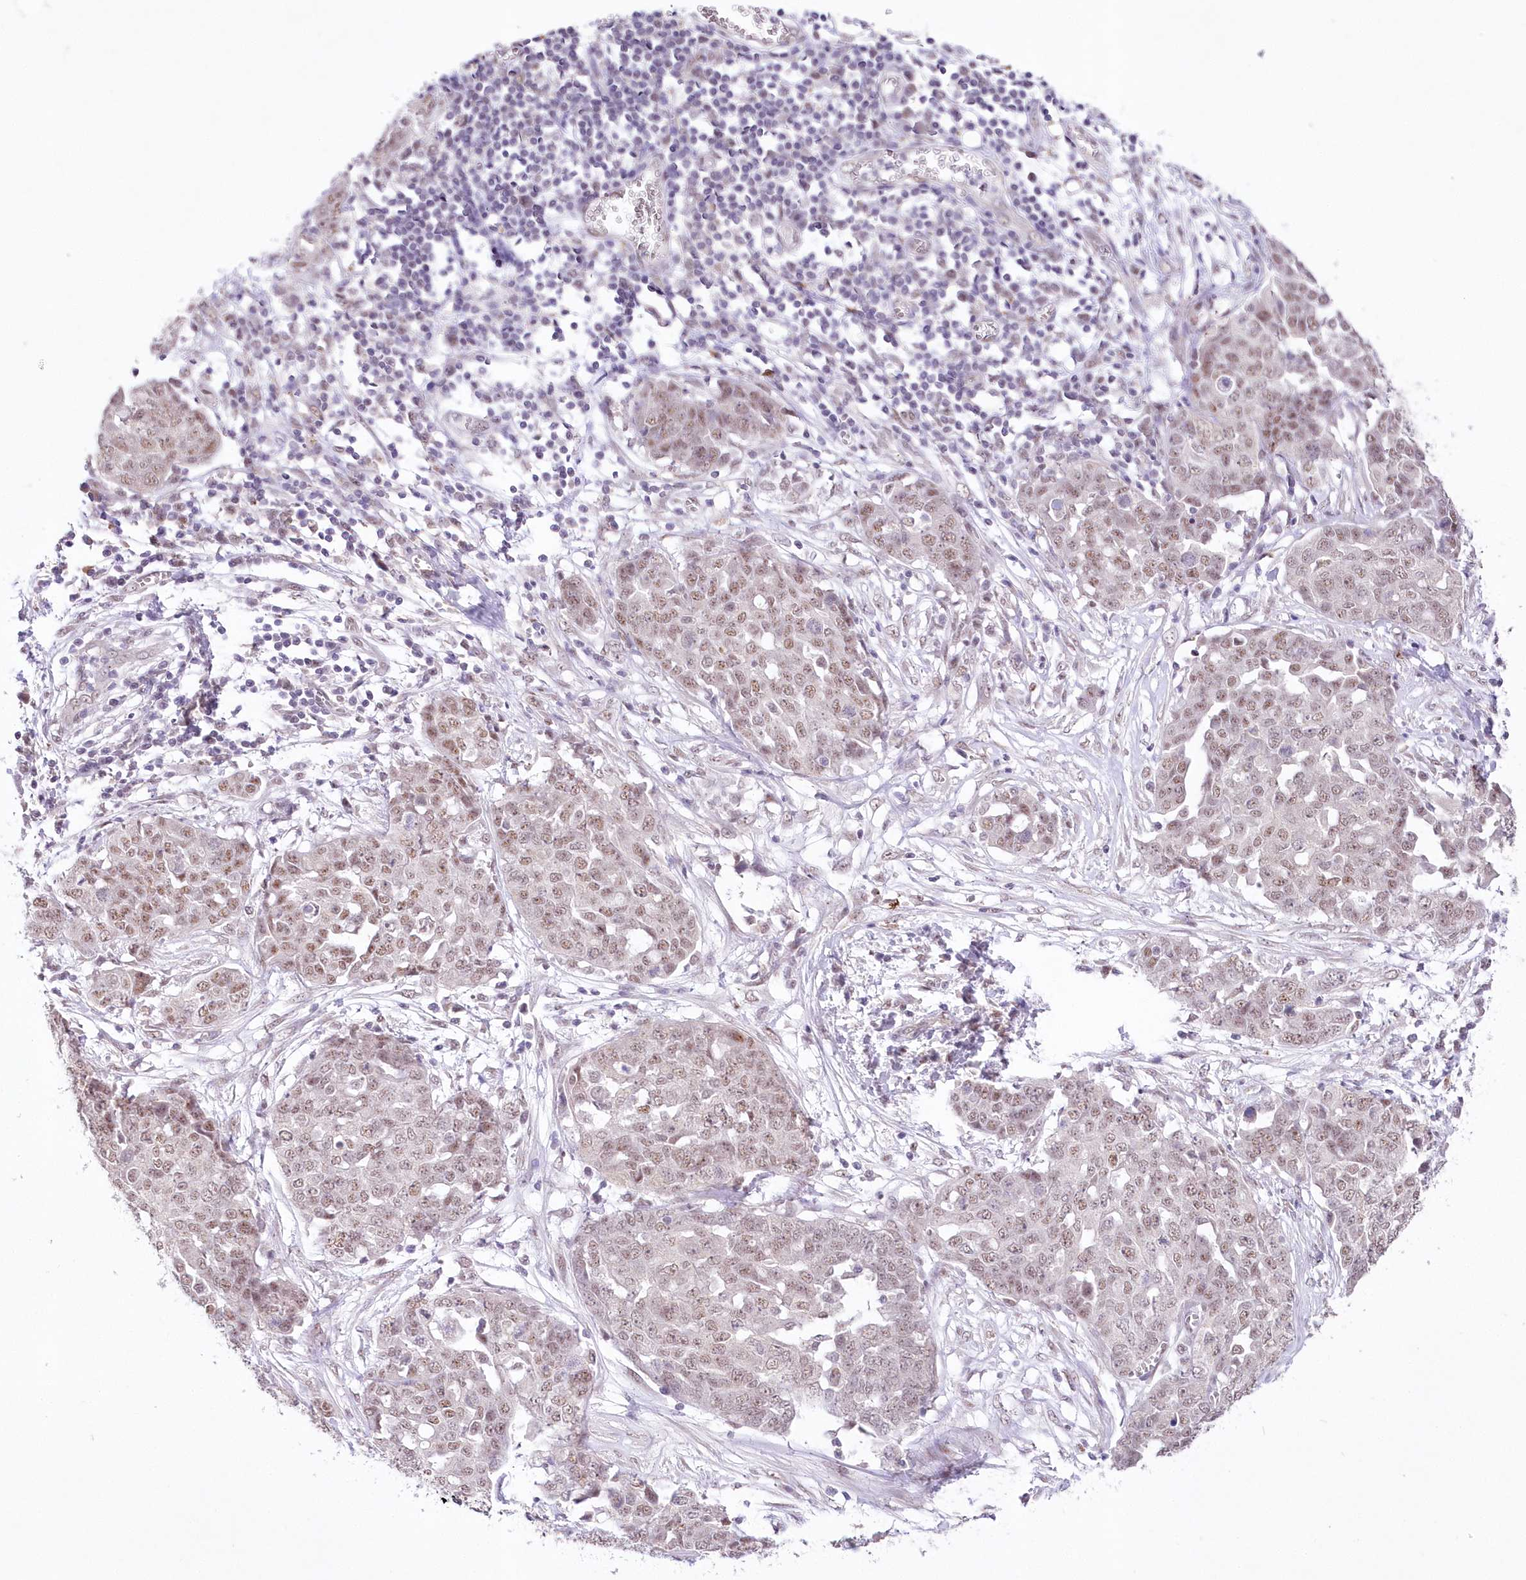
{"staining": {"intensity": "weak", "quantity": ">75%", "location": "nuclear"}, "tissue": "ovarian cancer", "cell_type": "Tumor cells", "image_type": "cancer", "snomed": [{"axis": "morphology", "description": "Cystadenocarcinoma, serous, NOS"}, {"axis": "topography", "description": "Soft tissue"}, {"axis": "topography", "description": "Ovary"}], "caption": "IHC image of human serous cystadenocarcinoma (ovarian) stained for a protein (brown), which exhibits low levels of weak nuclear expression in about >75% of tumor cells.", "gene": "RBM27", "patient": {"sex": "female", "age": 57}}